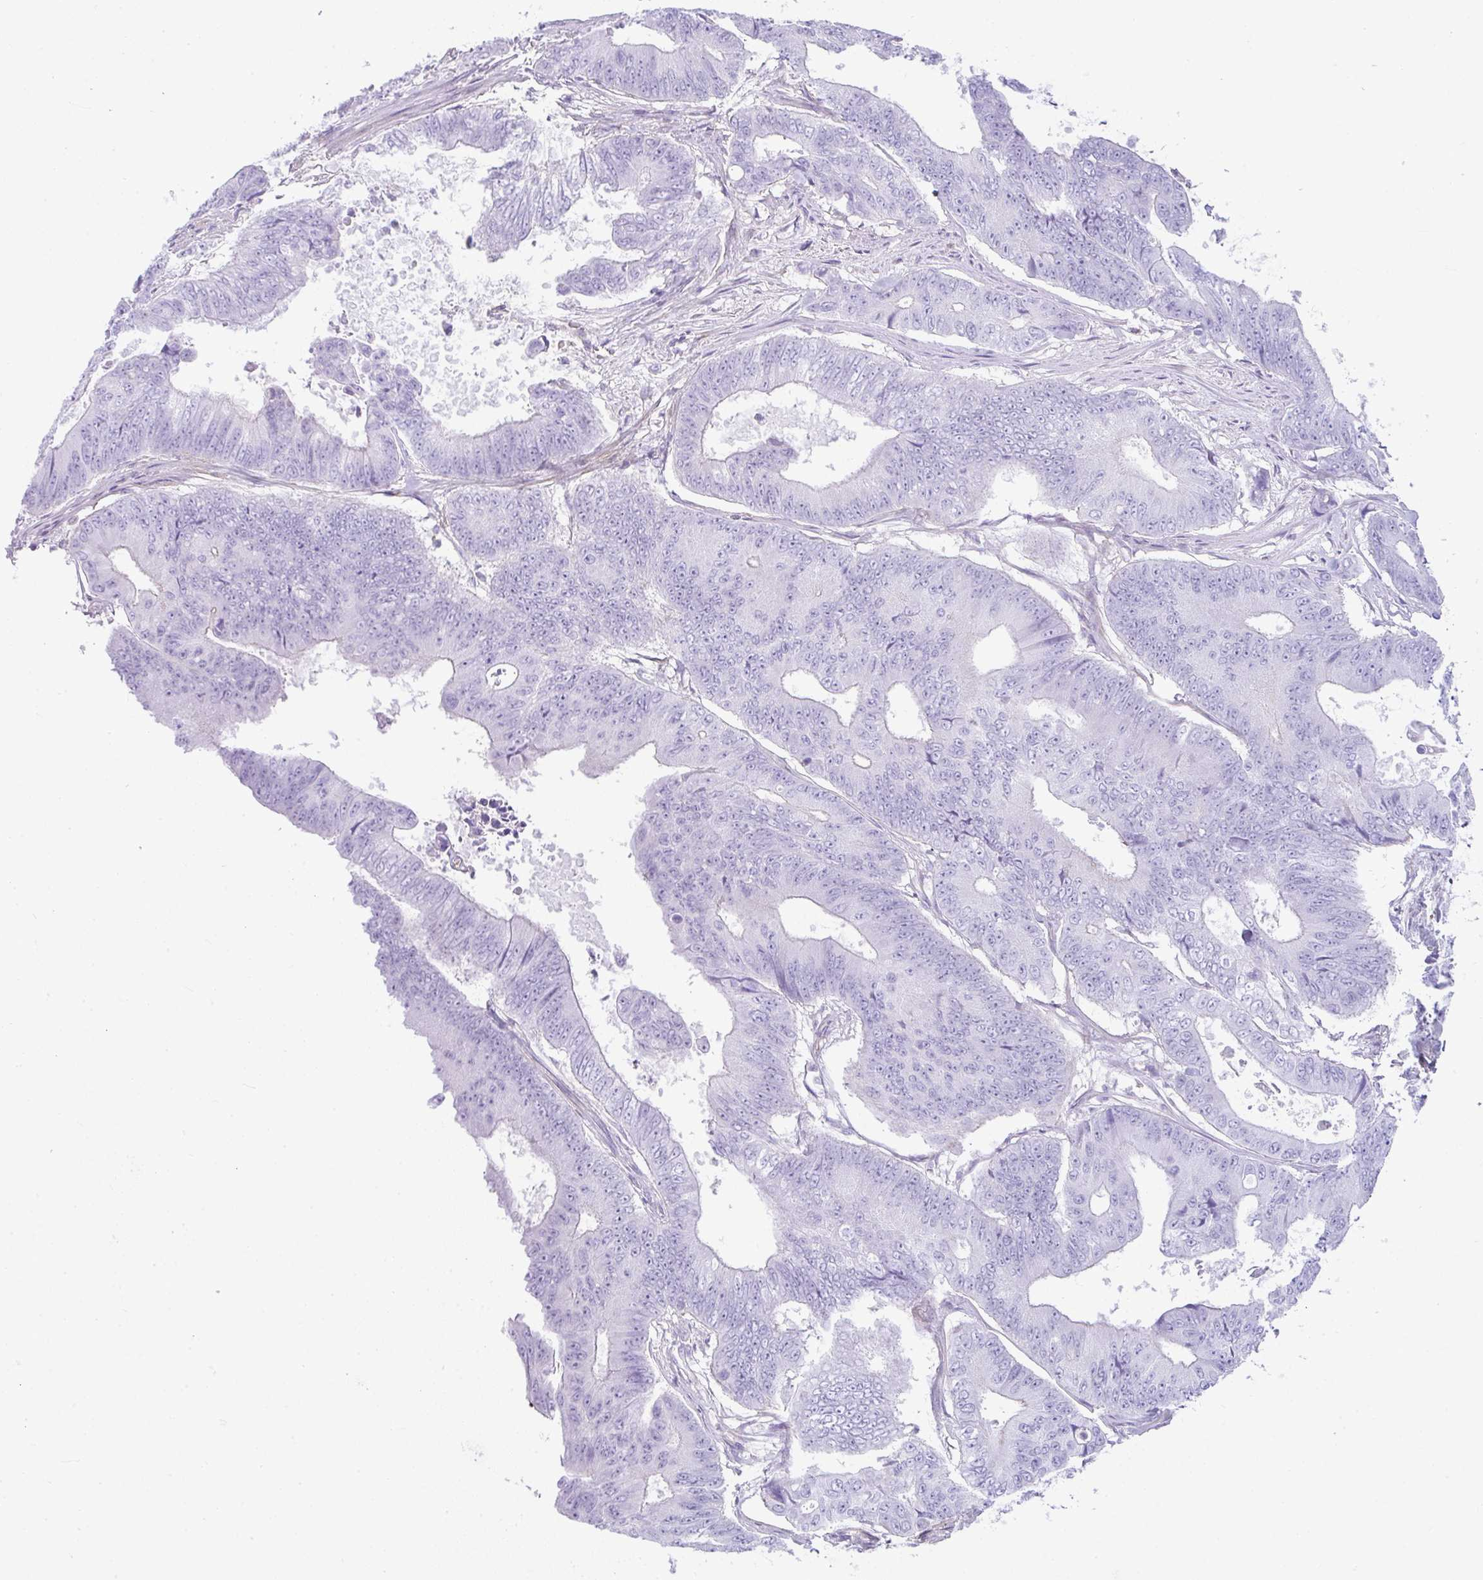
{"staining": {"intensity": "negative", "quantity": "none", "location": "none"}, "tissue": "colorectal cancer", "cell_type": "Tumor cells", "image_type": "cancer", "snomed": [{"axis": "morphology", "description": "Adenocarcinoma, NOS"}, {"axis": "topography", "description": "Colon"}], "caption": "The micrograph demonstrates no significant expression in tumor cells of adenocarcinoma (colorectal). (DAB immunohistochemistry visualized using brightfield microscopy, high magnification).", "gene": "CDRT15", "patient": {"sex": "female", "age": 48}}